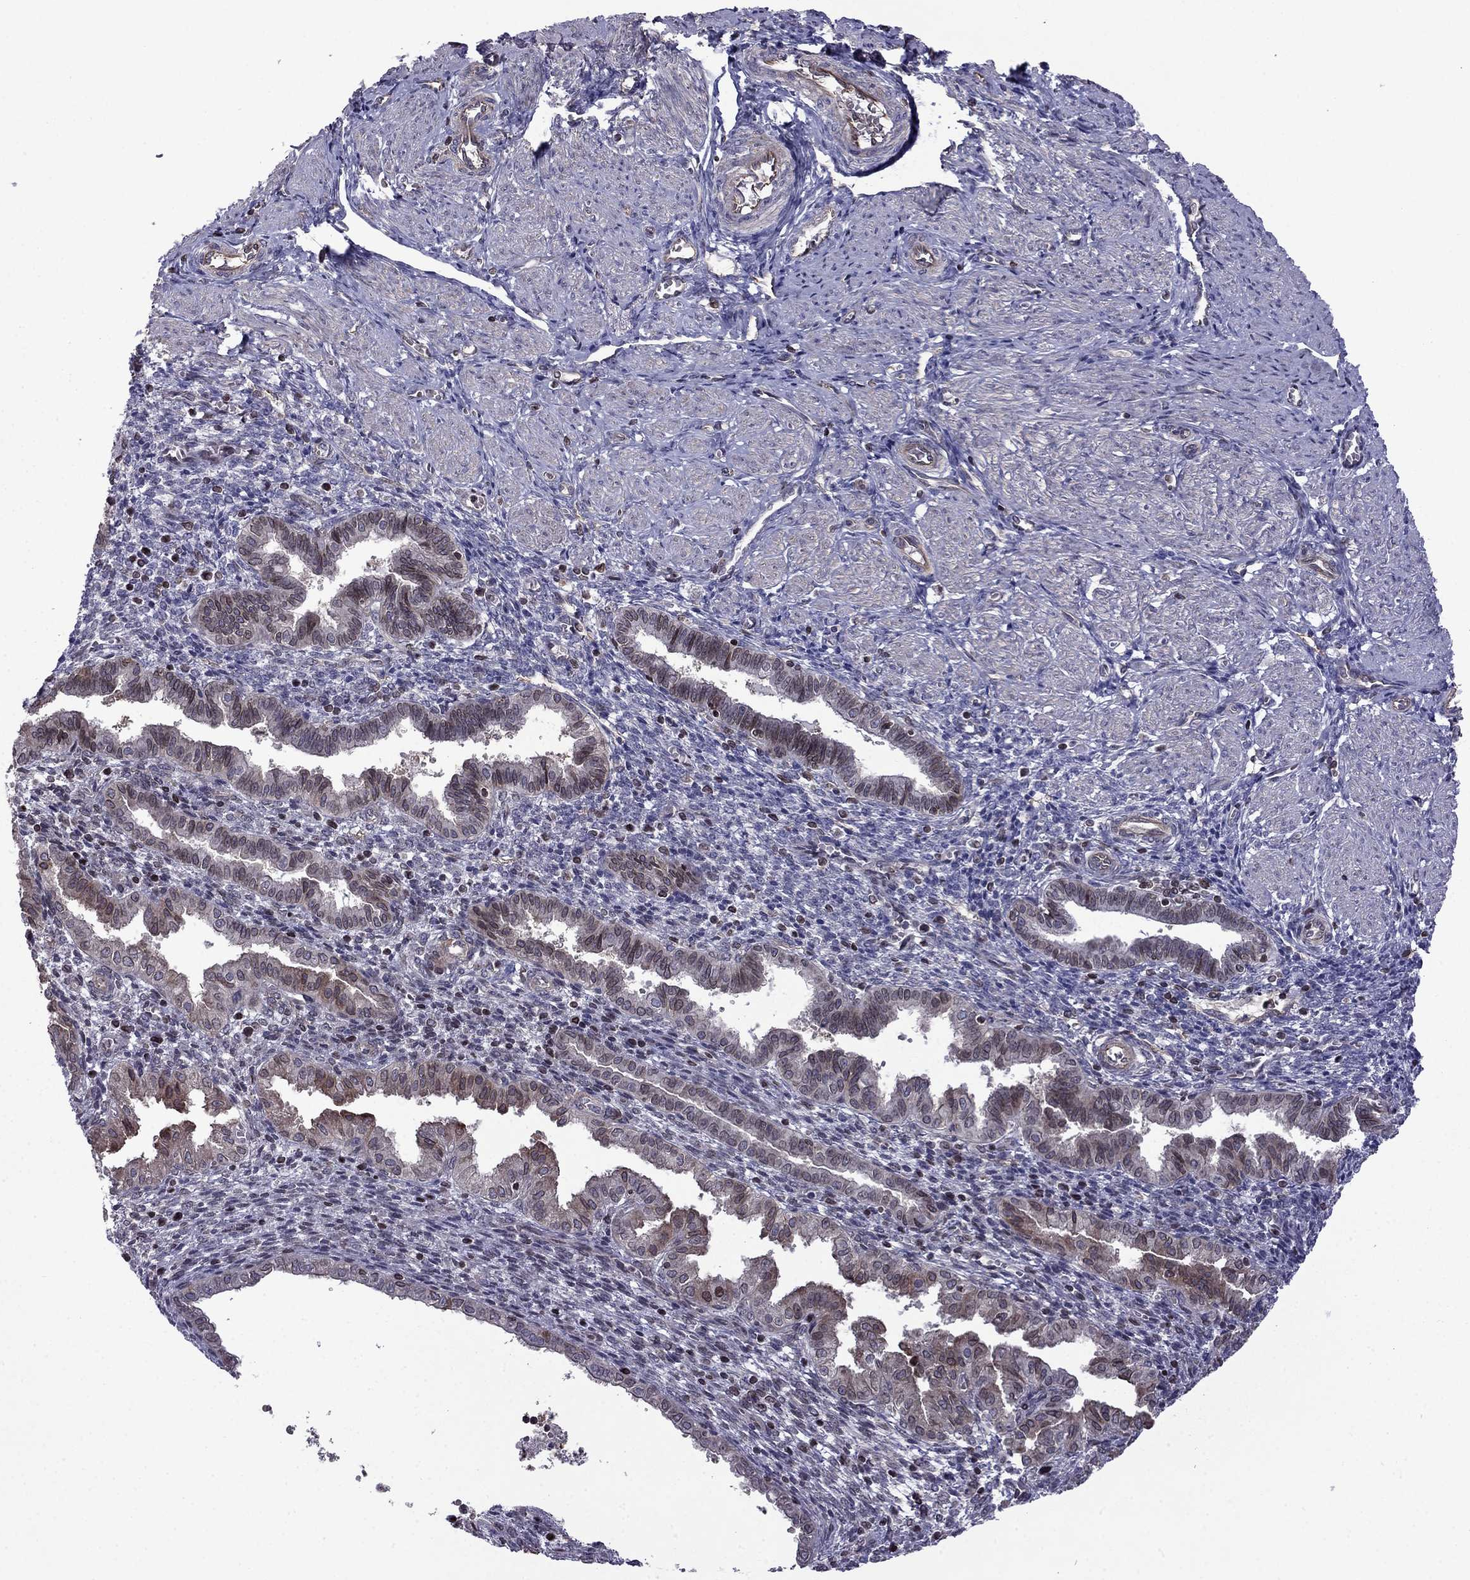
{"staining": {"intensity": "weak", "quantity": "<25%", "location": "cytoplasmic/membranous"}, "tissue": "endometrium", "cell_type": "Cells in endometrial stroma", "image_type": "normal", "snomed": [{"axis": "morphology", "description": "Normal tissue, NOS"}, {"axis": "topography", "description": "Endometrium"}], "caption": "Cells in endometrial stroma are negative for brown protein staining in unremarkable endometrium. (IHC, brightfield microscopy, high magnification).", "gene": "CDC42BPA", "patient": {"sex": "female", "age": 37}}